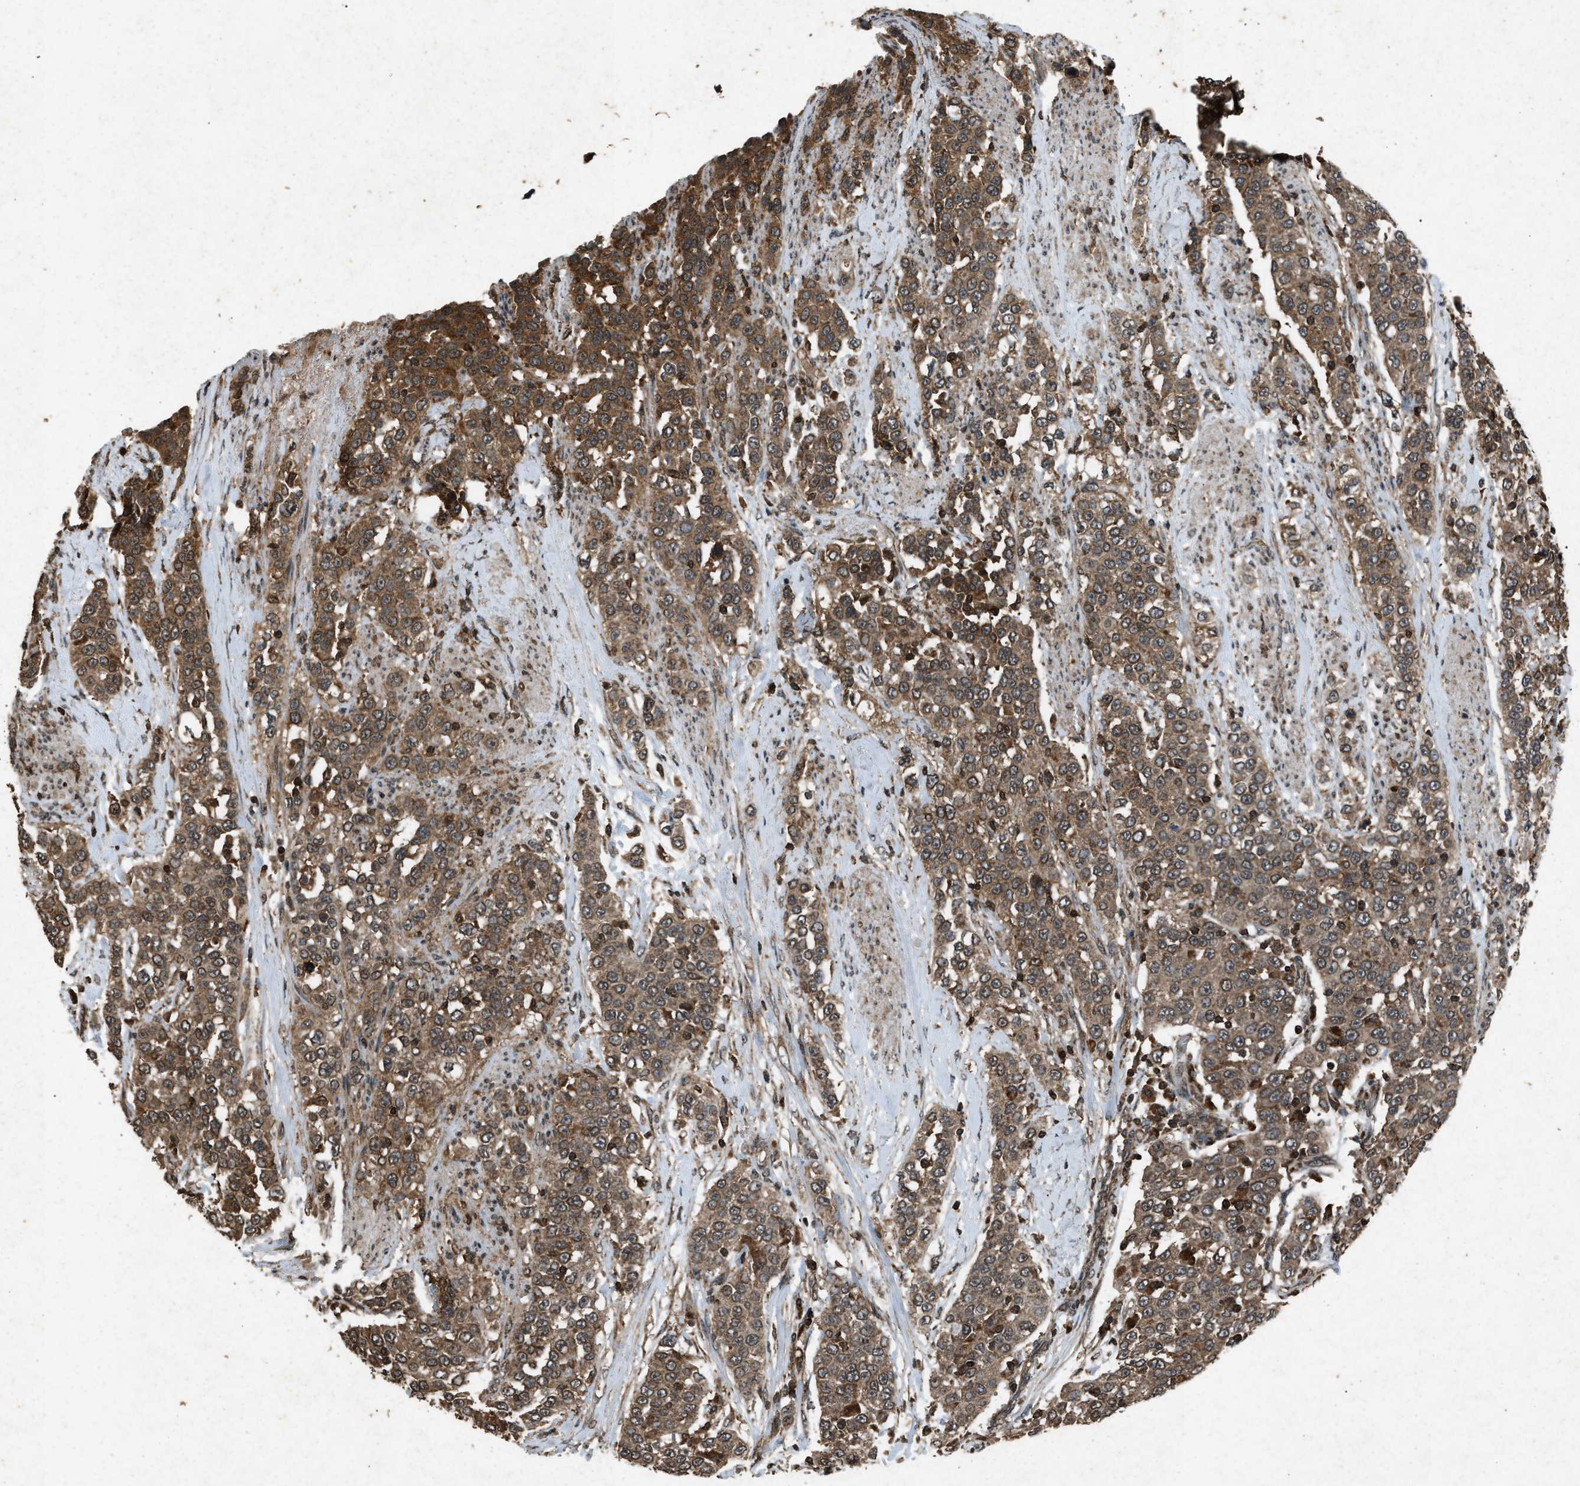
{"staining": {"intensity": "moderate", "quantity": ">75%", "location": "cytoplasmic/membranous"}, "tissue": "urothelial cancer", "cell_type": "Tumor cells", "image_type": "cancer", "snomed": [{"axis": "morphology", "description": "Urothelial carcinoma, High grade"}, {"axis": "topography", "description": "Urinary bladder"}], "caption": "Urothelial cancer stained with a protein marker reveals moderate staining in tumor cells.", "gene": "OAS1", "patient": {"sex": "female", "age": 80}}